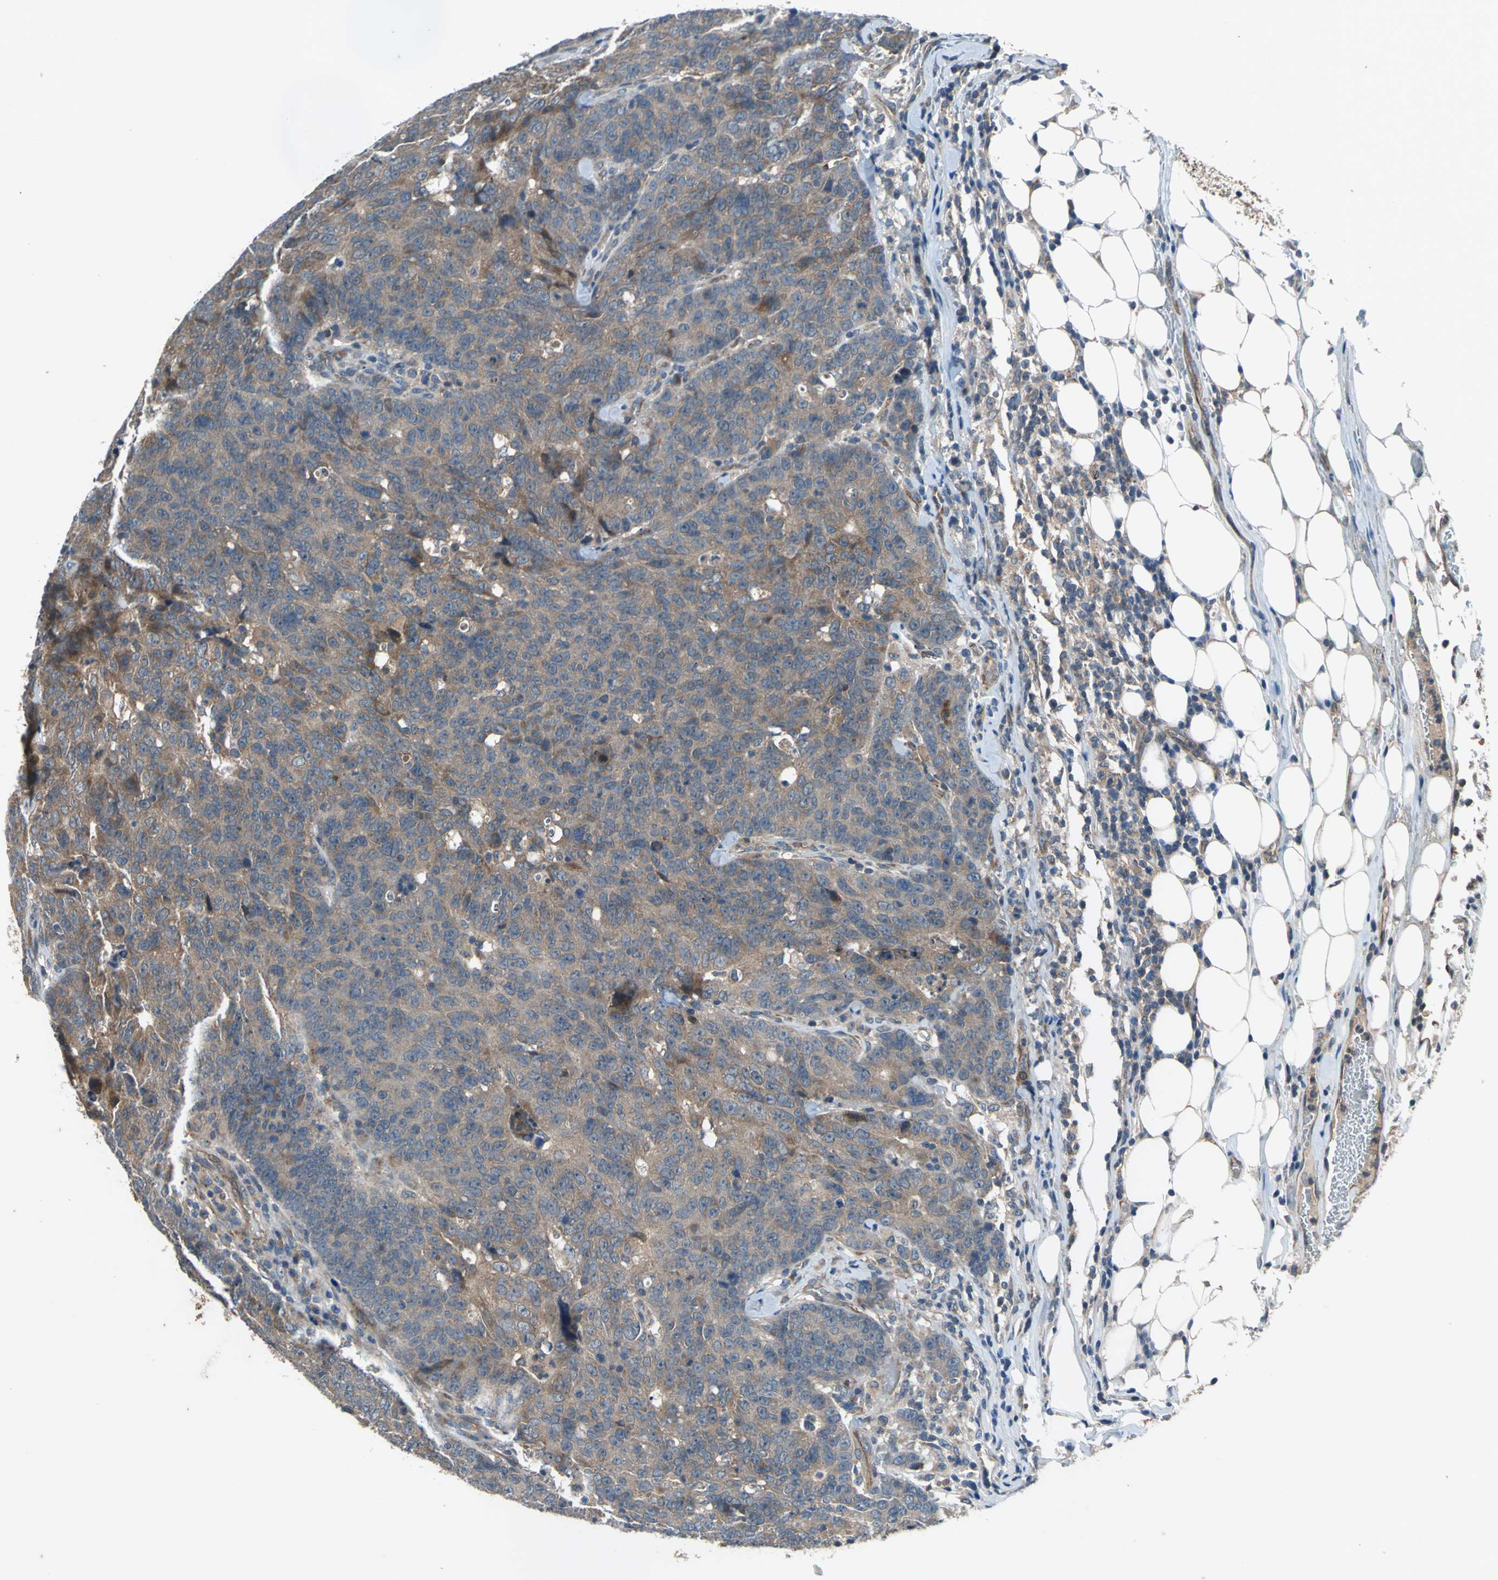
{"staining": {"intensity": "moderate", "quantity": ">75%", "location": "cytoplasmic/membranous"}, "tissue": "colorectal cancer", "cell_type": "Tumor cells", "image_type": "cancer", "snomed": [{"axis": "morphology", "description": "Adenocarcinoma, NOS"}, {"axis": "topography", "description": "Colon"}], "caption": "A brown stain highlights moderate cytoplasmic/membranous expression of a protein in adenocarcinoma (colorectal) tumor cells.", "gene": "EMCN", "patient": {"sex": "female", "age": 53}}